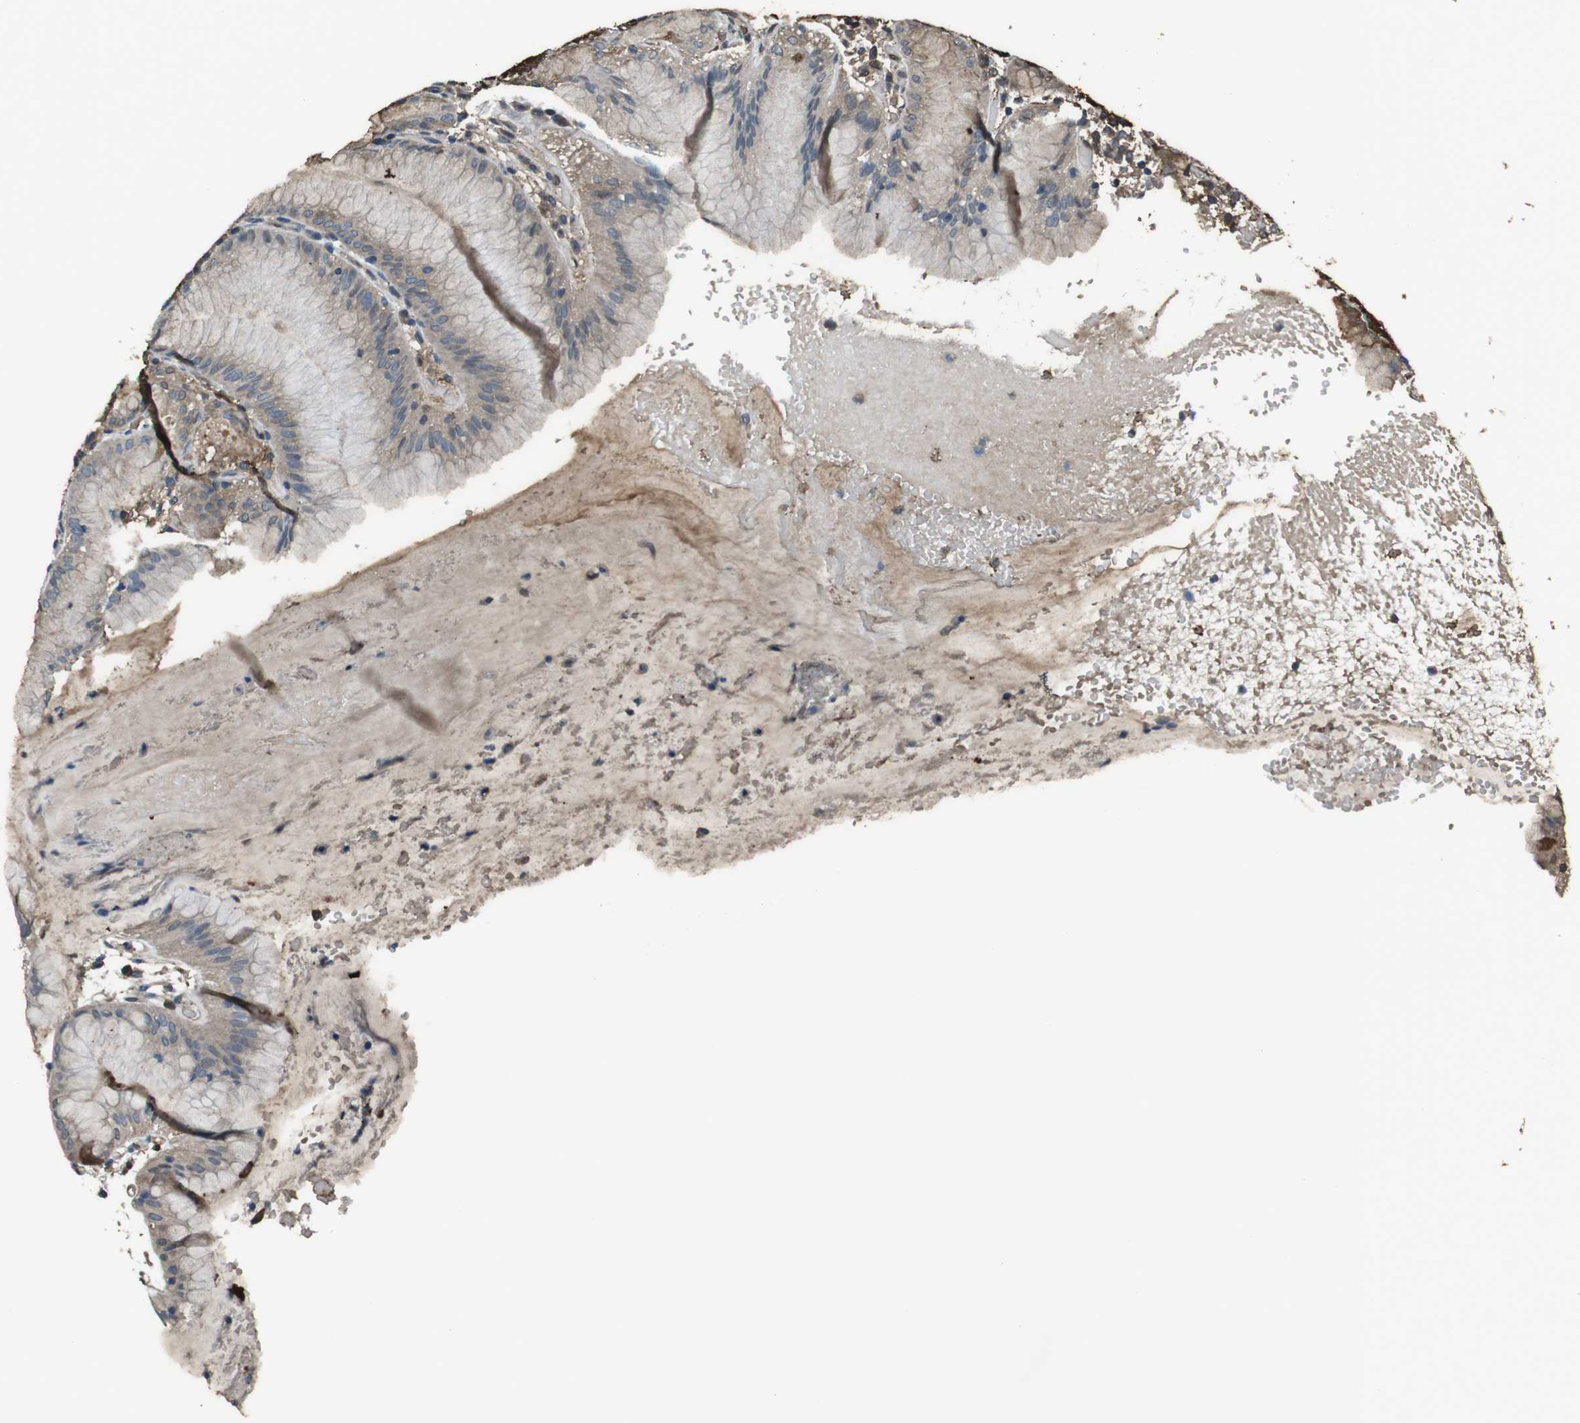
{"staining": {"intensity": "strong", "quantity": "<25%", "location": "cytoplasmic/membranous,nuclear"}, "tissue": "stomach", "cell_type": "Glandular cells", "image_type": "normal", "snomed": [{"axis": "morphology", "description": "Normal tissue, NOS"}, {"axis": "topography", "description": "Stomach"}, {"axis": "topography", "description": "Stomach, lower"}], "caption": "Glandular cells demonstrate strong cytoplasmic/membranous,nuclear expression in about <25% of cells in unremarkable stomach. Nuclei are stained in blue.", "gene": "TWSG1", "patient": {"sex": "female", "age": 75}}